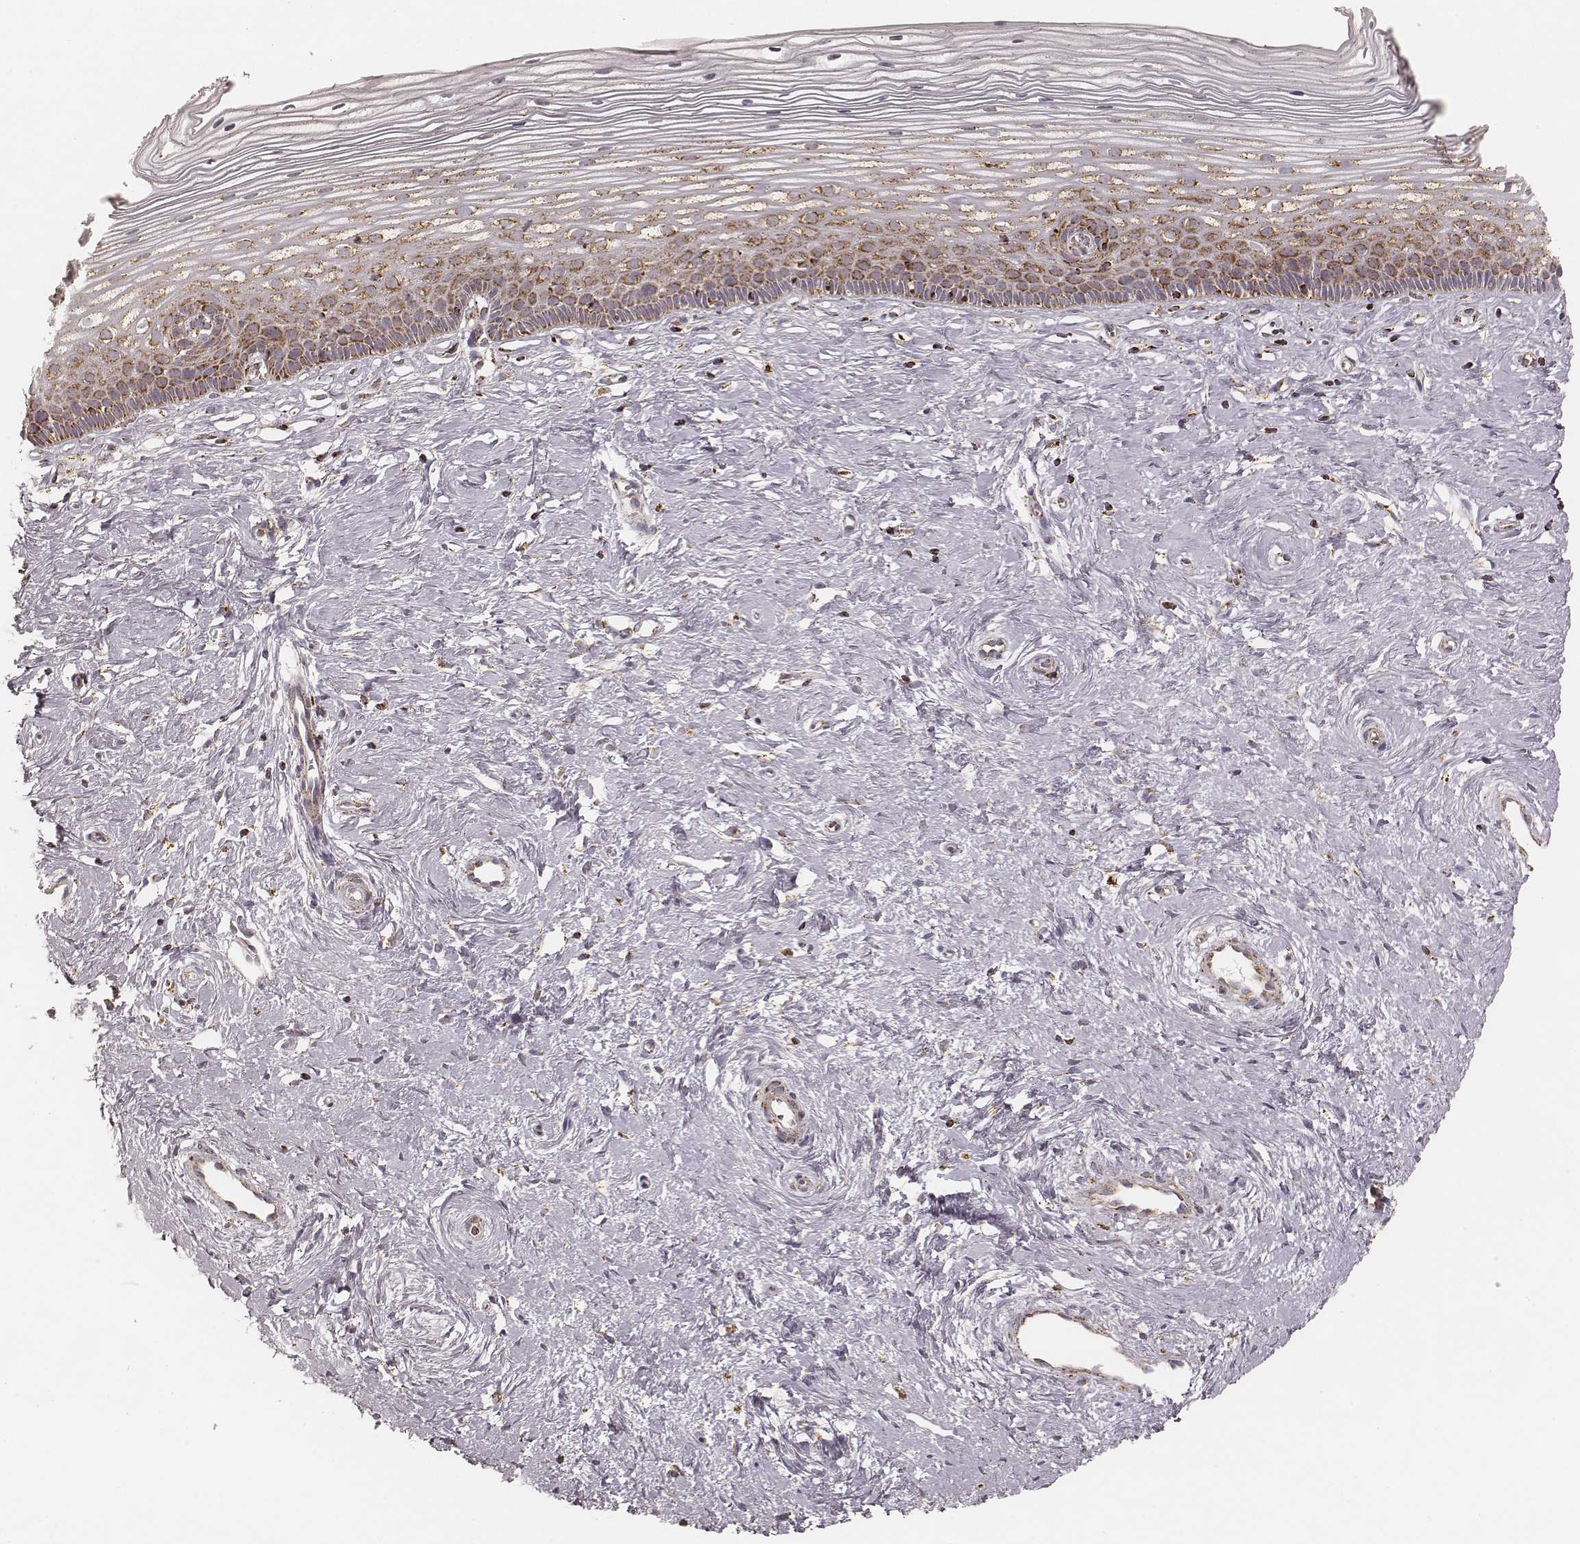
{"staining": {"intensity": "strong", "quantity": ">75%", "location": "cytoplasmic/membranous"}, "tissue": "cervix", "cell_type": "Glandular cells", "image_type": "normal", "snomed": [{"axis": "morphology", "description": "Normal tissue, NOS"}, {"axis": "topography", "description": "Cervix"}], "caption": "Glandular cells demonstrate high levels of strong cytoplasmic/membranous staining in approximately >75% of cells in unremarkable cervix. The staining is performed using DAB (3,3'-diaminobenzidine) brown chromogen to label protein expression. The nuclei are counter-stained blue using hematoxylin.", "gene": "CS", "patient": {"sex": "female", "age": 40}}